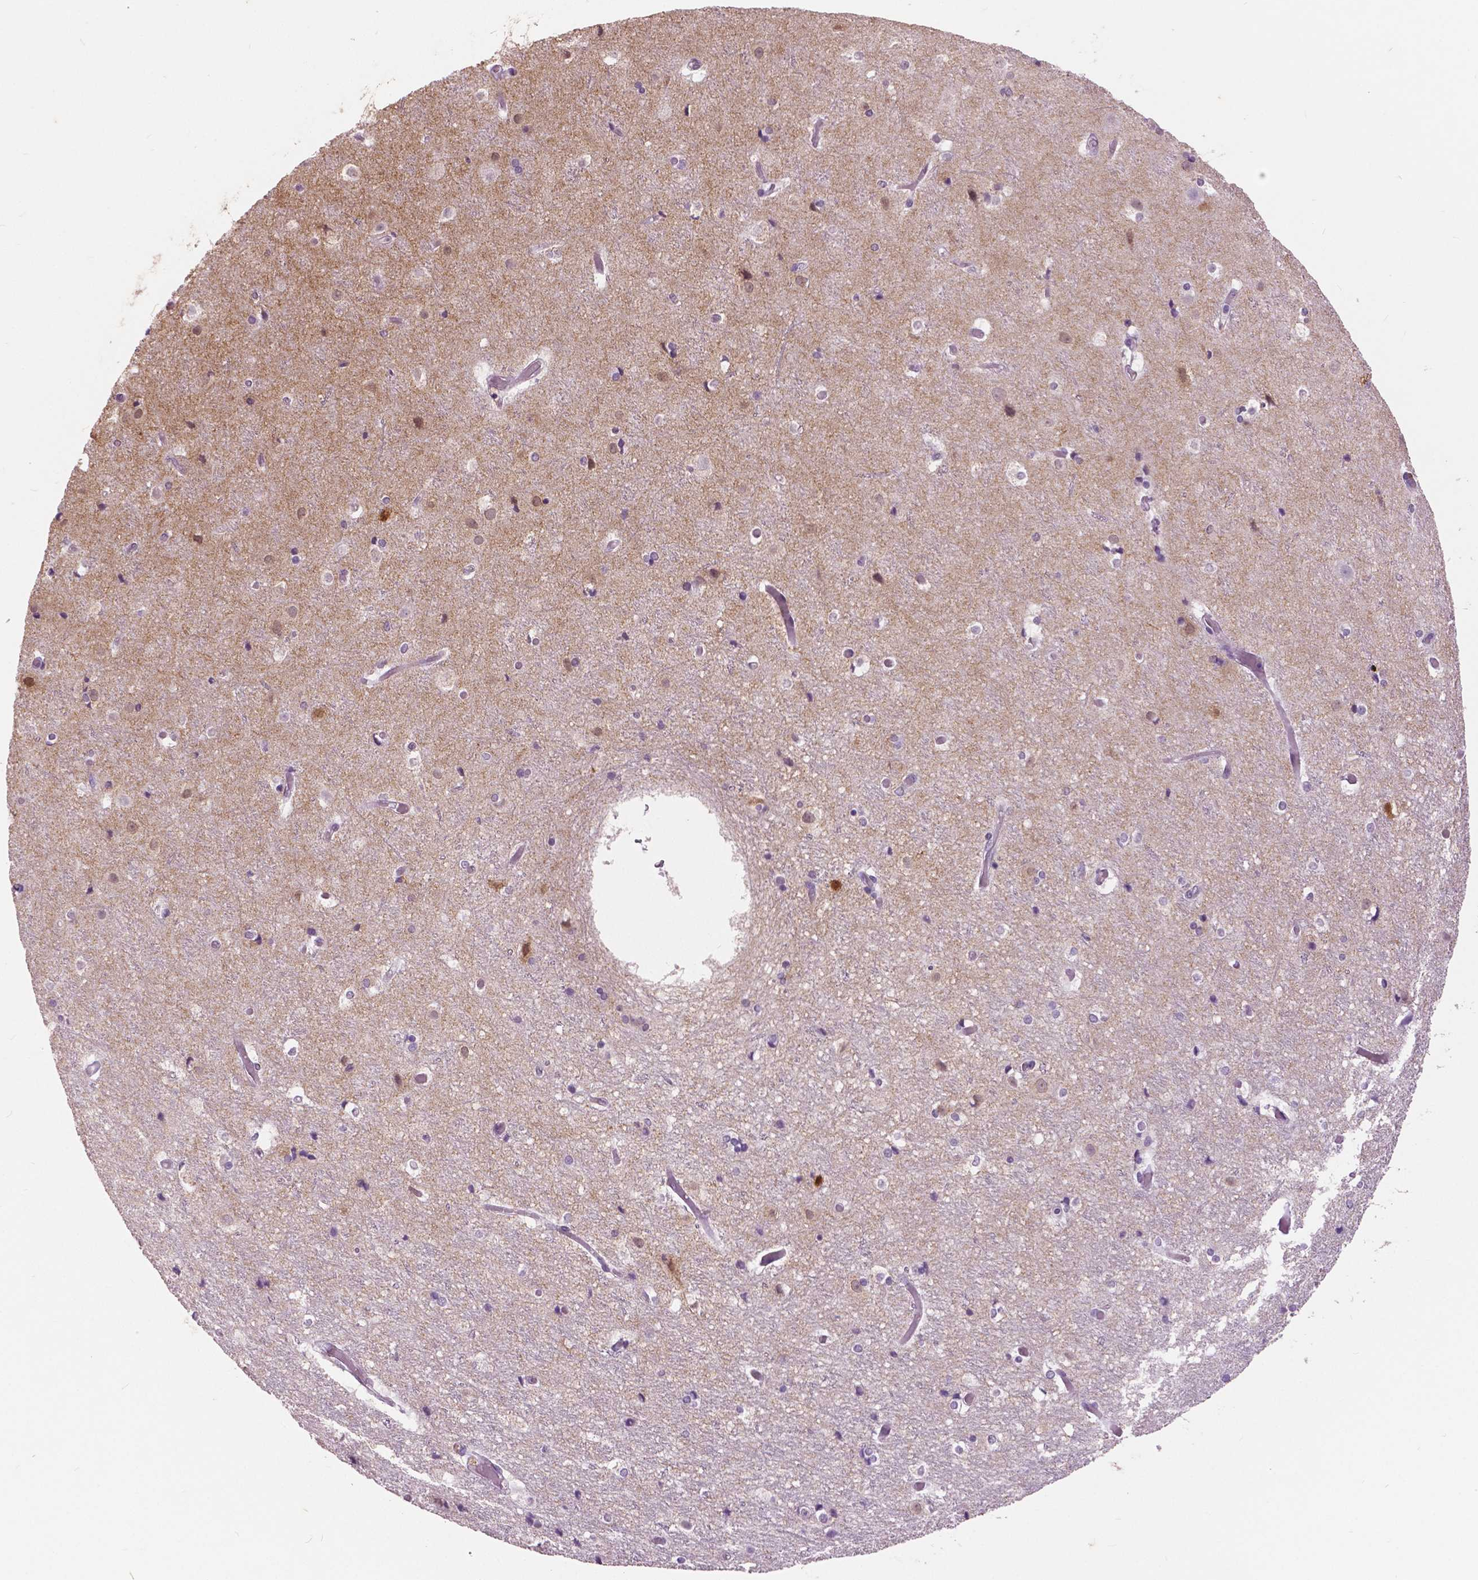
{"staining": {"intensity": "weak", "quantity": "25%-75%", "location": "cytoplasmic/membranous"}, "tissue": "cerebral cortex", "cell_type": "Endothelial cells", "image_type": "normal", "snomed": [{"axis": "morphology", "description": "Normal tissue, NOS"}, {"axis": "topography", "description": "Cerebral cortex"}], "caption": "Immunohistochemical staining of unremarkable cerebral cortex demonstrates weak cytoplasmic/membranous protein expression in about 25%-75% of endothelial cells.", "gene": "GRIN2A", "patient": {"sex": "female", "age": 52}}